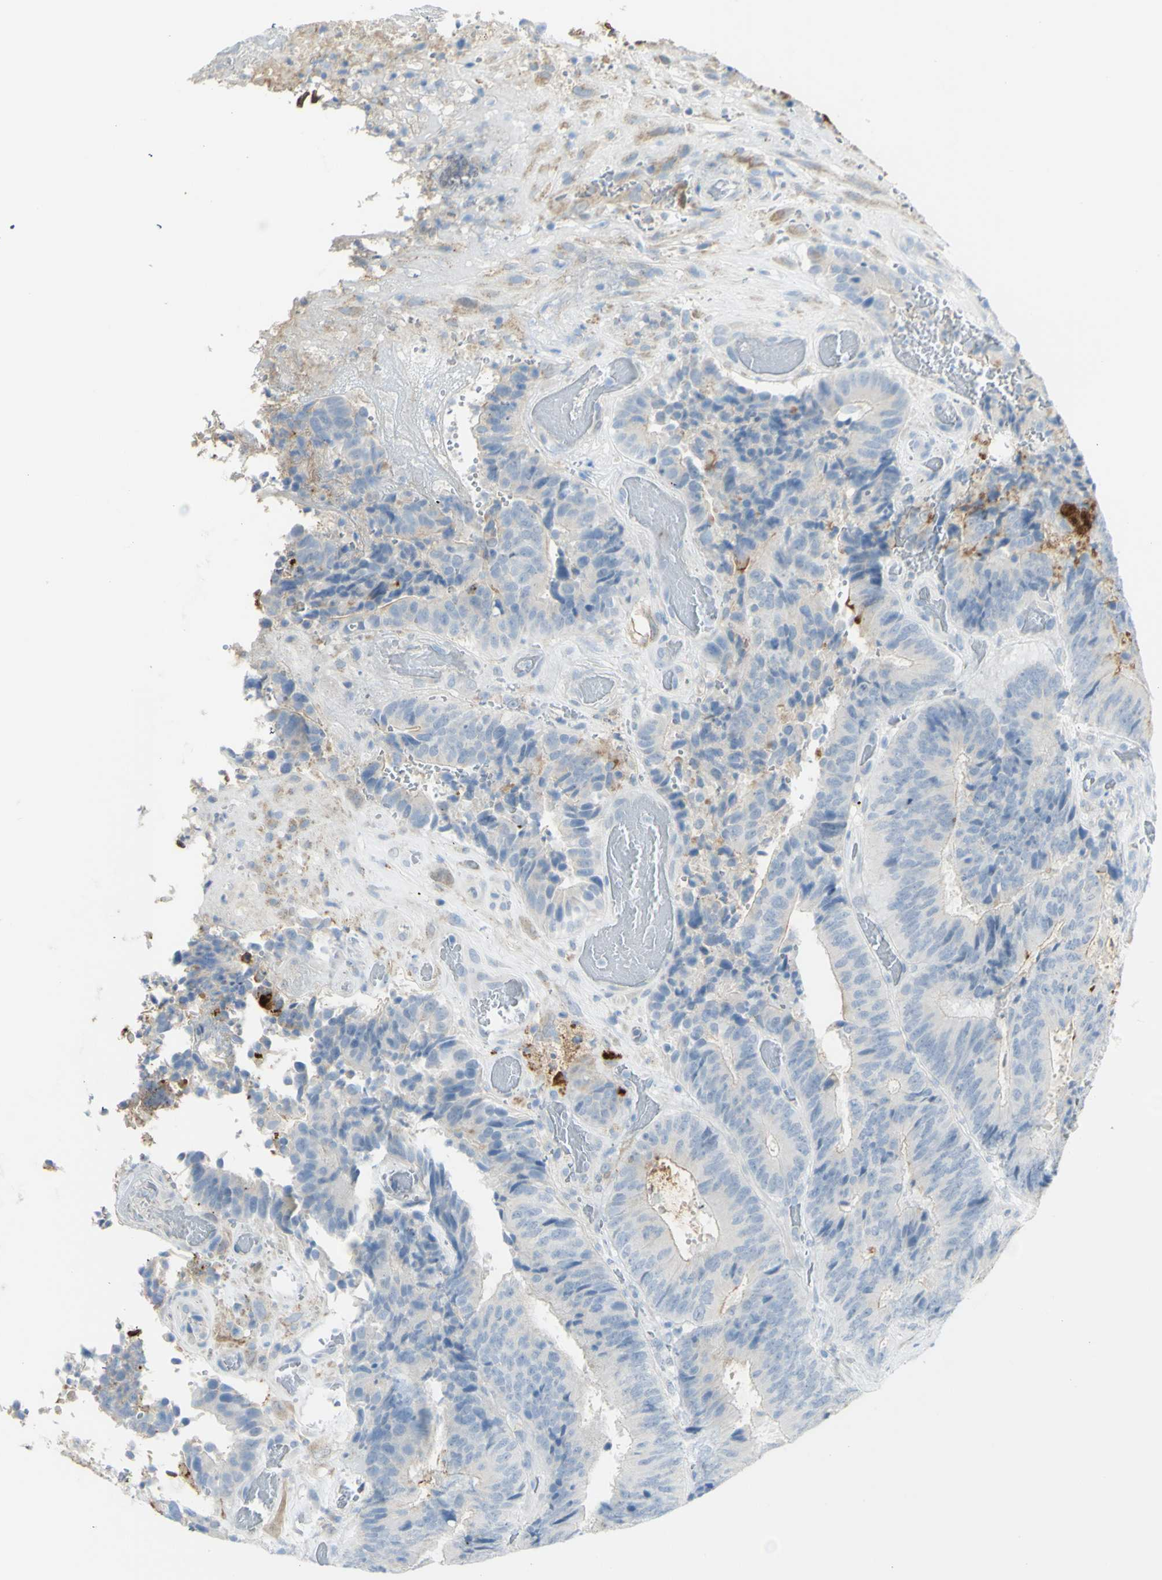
{"staining": {"intensity": "weak", "quantity": "<25%", "location": "cytoplasmic/membranous"}, "tissue": "colorectal cancer", "cell_type": "Tumor cells", "image_type": "cancer", "snomed": [{"axis": "morphology", "description": "Adenocarcinoma, NOS"}, {"axis": "topography", "description": "Rectum"}], "caption": "High magnification brightfield microscopy of colorectal adenocarcinoma stained with DAB (brown) and counterstained with hematoxylin (blue): tumor cells show no significant positivity.", "gene": "TSPAN1", "patient": {"sex": "male", "age": 72}}